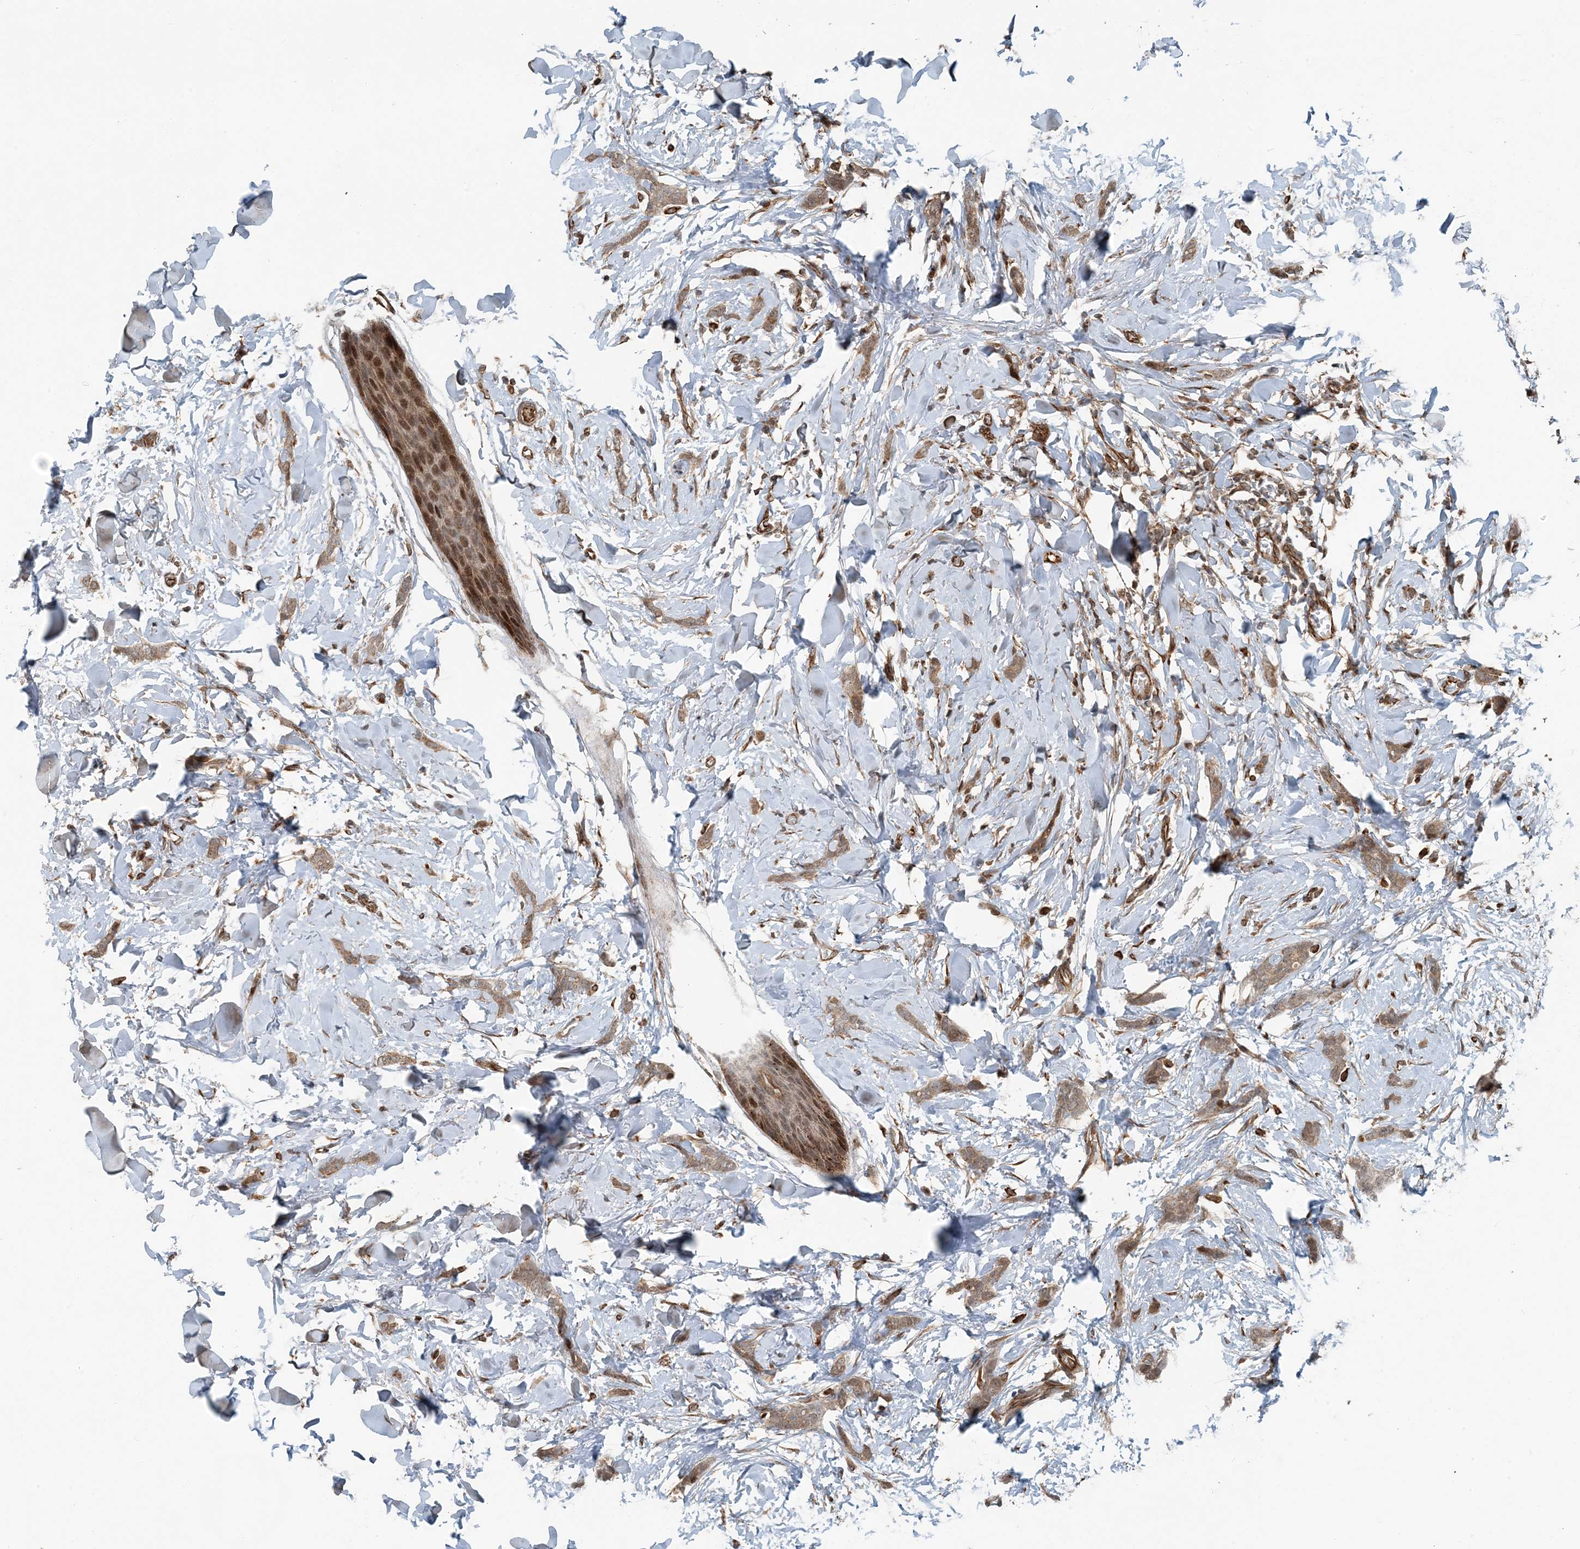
{"staining": {"intensity": "weak", "quantity": ">75%", "location": "cytoplasmic/membranous"}, "tissue": "breast cancer", "cell_type": "Tumor cells", "image_type": "cancer", "snomed": [{"axis": "morphology", "description": "Lobular carcinoma"}, {"axis": "topography", "description": "Skin"}, {"axis": "topography", "description": "Breast"}], "caption": "A low amount of weak cytoplasmic/membranous staining is present in about >75% of tumor cells in lobular carcinoma (breast) tissue. Immunohistochemistry (ihc) stains the protein of interest in brown and the nuclei are stained blue.", "gene": "EDEM2", "patient": {"sex": "female", "age": 46}}